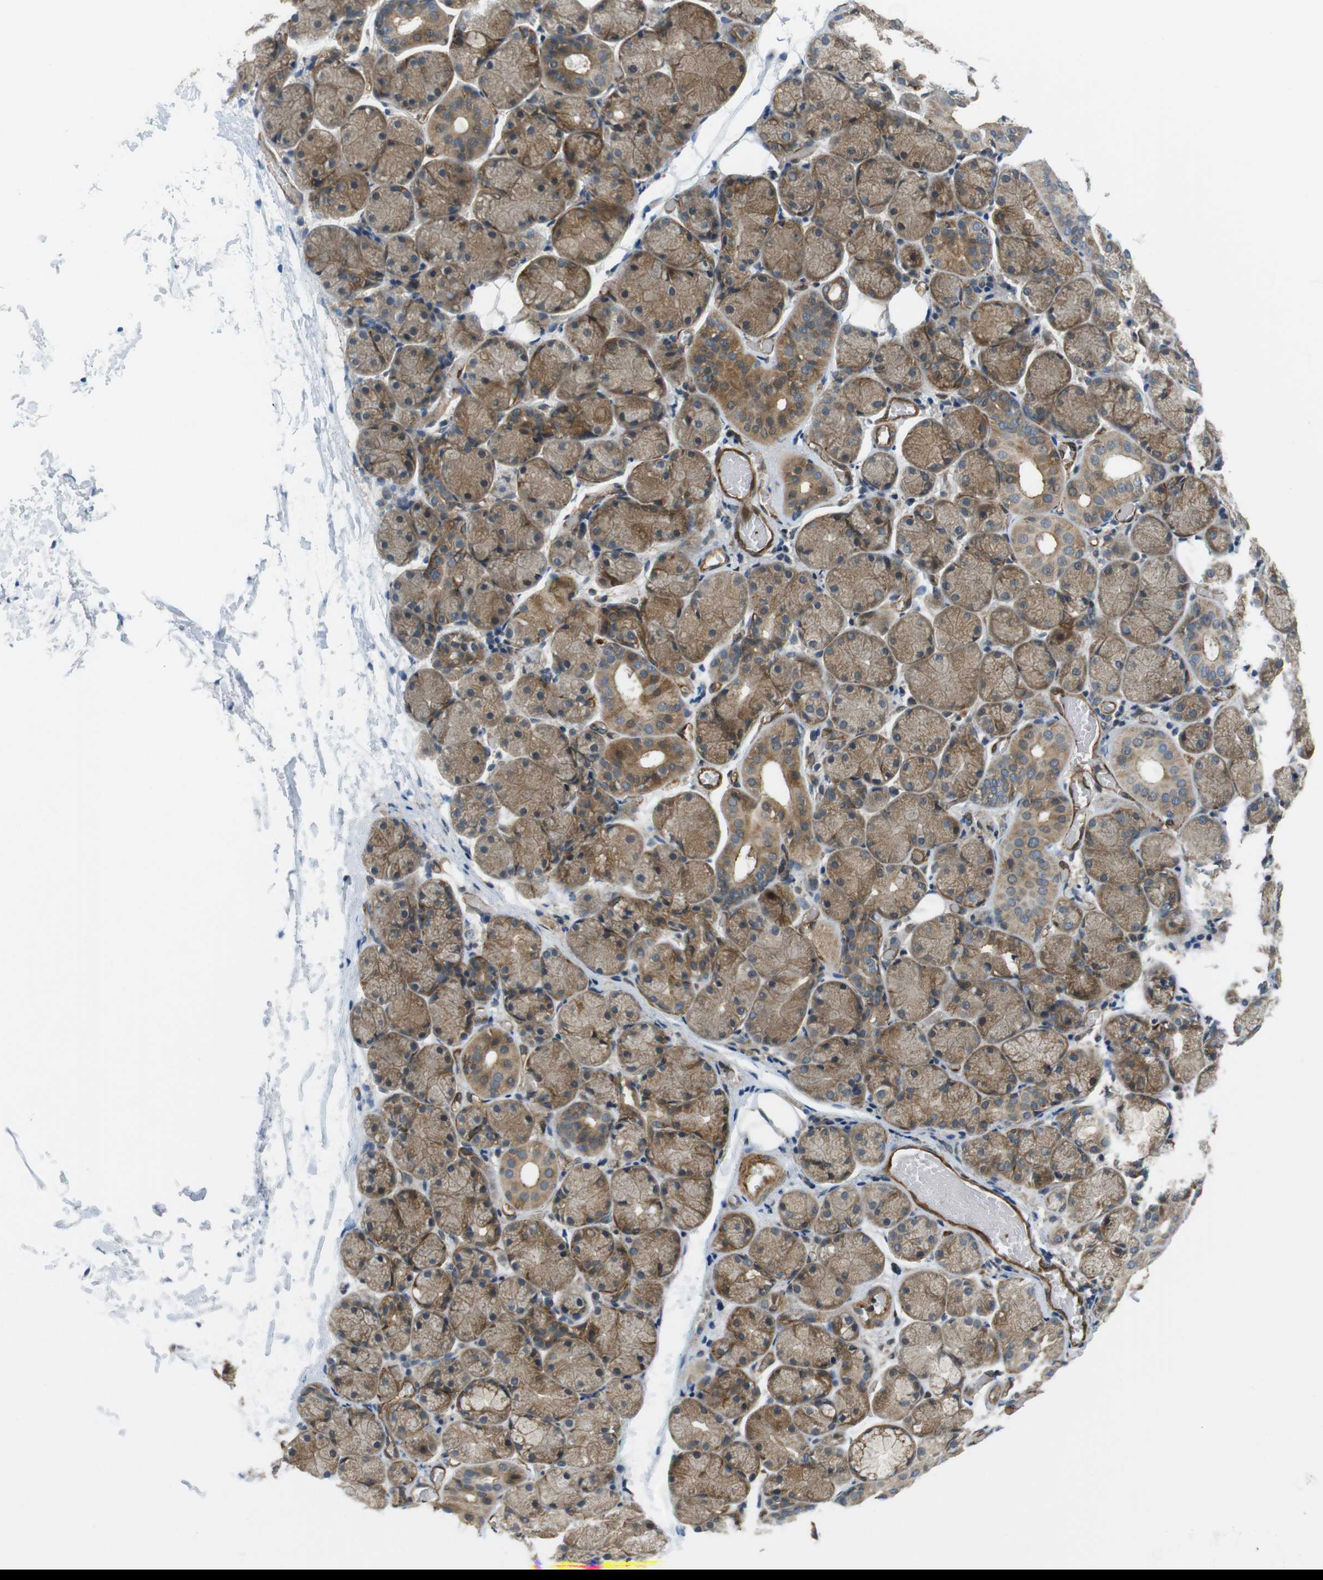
{"staining": {"intensity": "moderate", "quantity": ">75%", "location": "cytoplasmic/membranous"}, "tissue": "salivary gland", "cell_type": "Glandular cells", "image_type": "normal", "snomed": [{"axis": "morphology", "description": "Normal tissue, NOS"}, {"axis": "topography", "description": "Salivary gland"}], "caption": "Unremarkable salivary gland shows moderate cytoplasmic/membranous staining in about >75% of glandular cells.", "gene": "TSC1", "patient": {"sex": "female", "age": 24}}